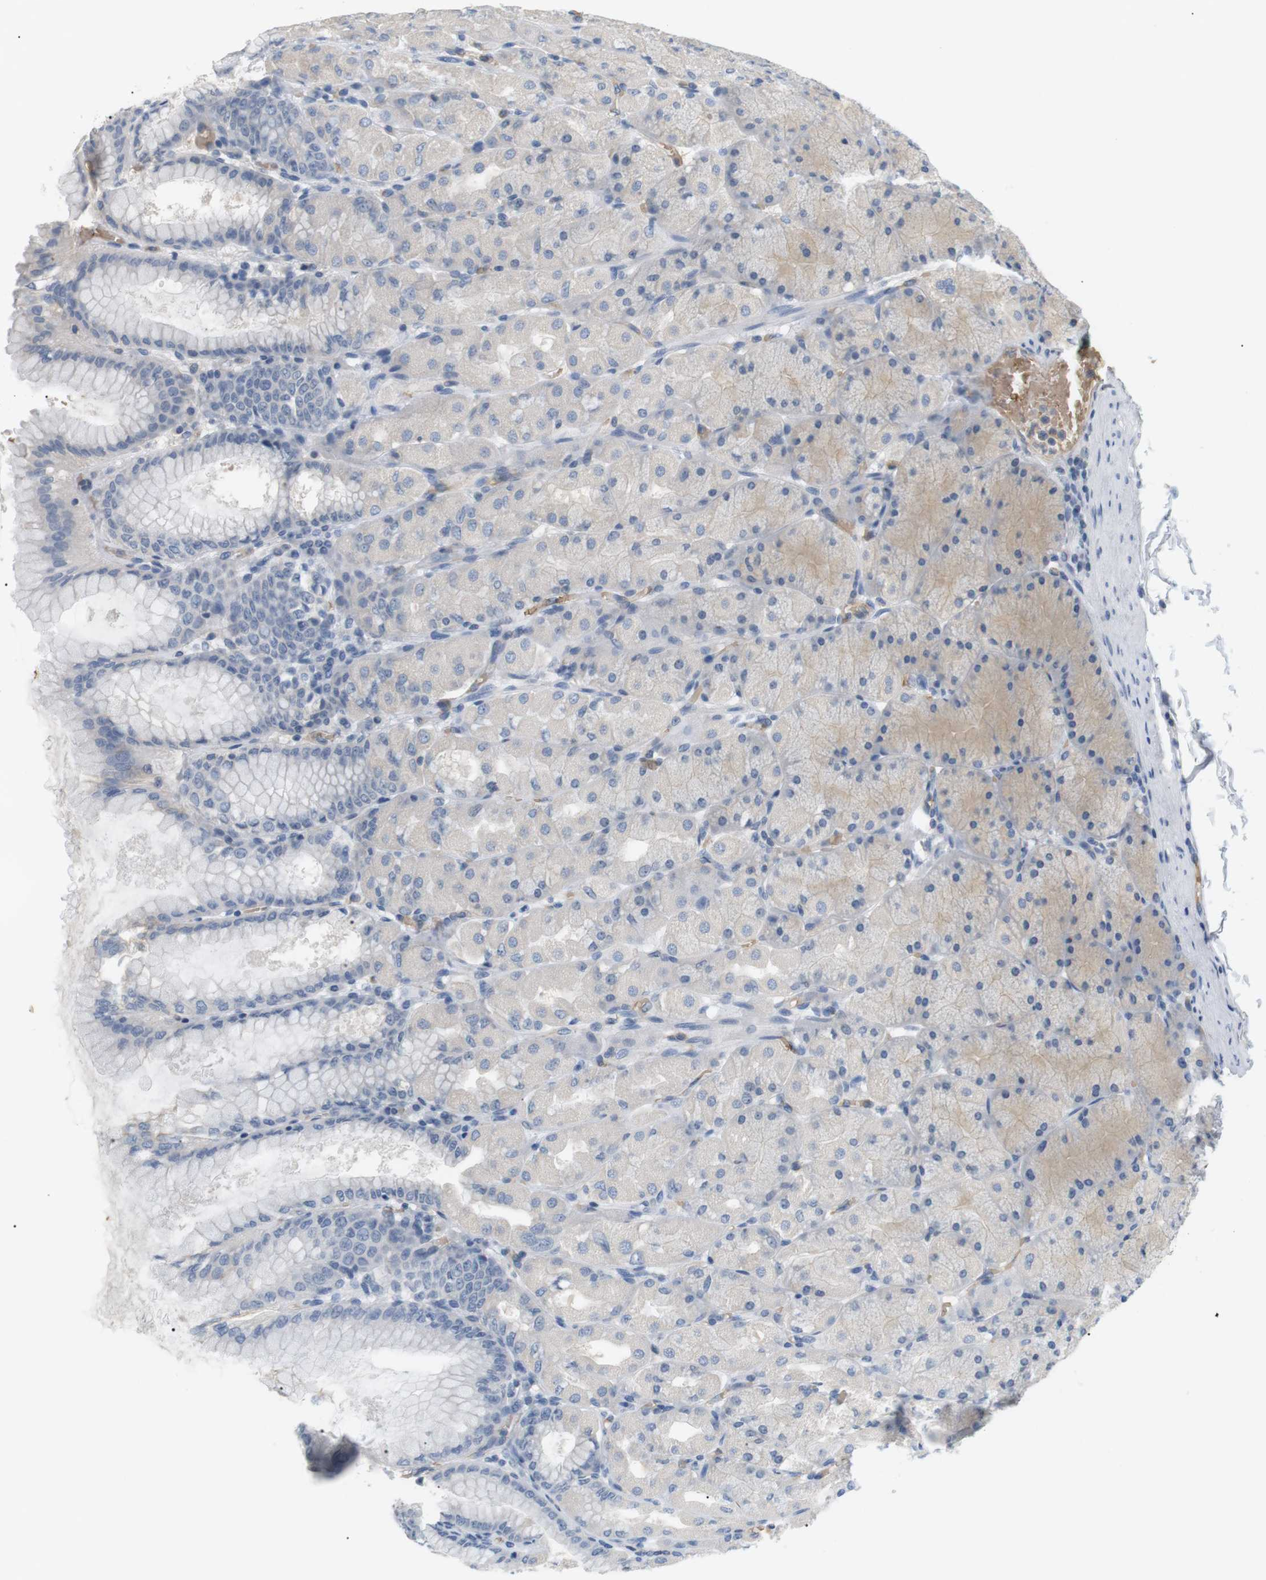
{"staining": {"intensity": "negative", "quantity": "none", "location": "none"}, "tissue": "stomach", "cell_type": "Glandular cells", "image_type": "normal", "snomed": [{"axis": "morphology", "description": "Normal tissue, NOS"}, {"axis": "topography", "description": "Stomach, upper"}], "caption": "Immunohistochemistry histopathology image of normal stomach stained for a protein (brown), which displays no expression in glandular cells. (DAB (3,3'-diaminobenzidine) immunohistochemistry with hematoxylin counter stain).", "gene": "ADCY10", "patient": {"sex": "female", "age": 56}}